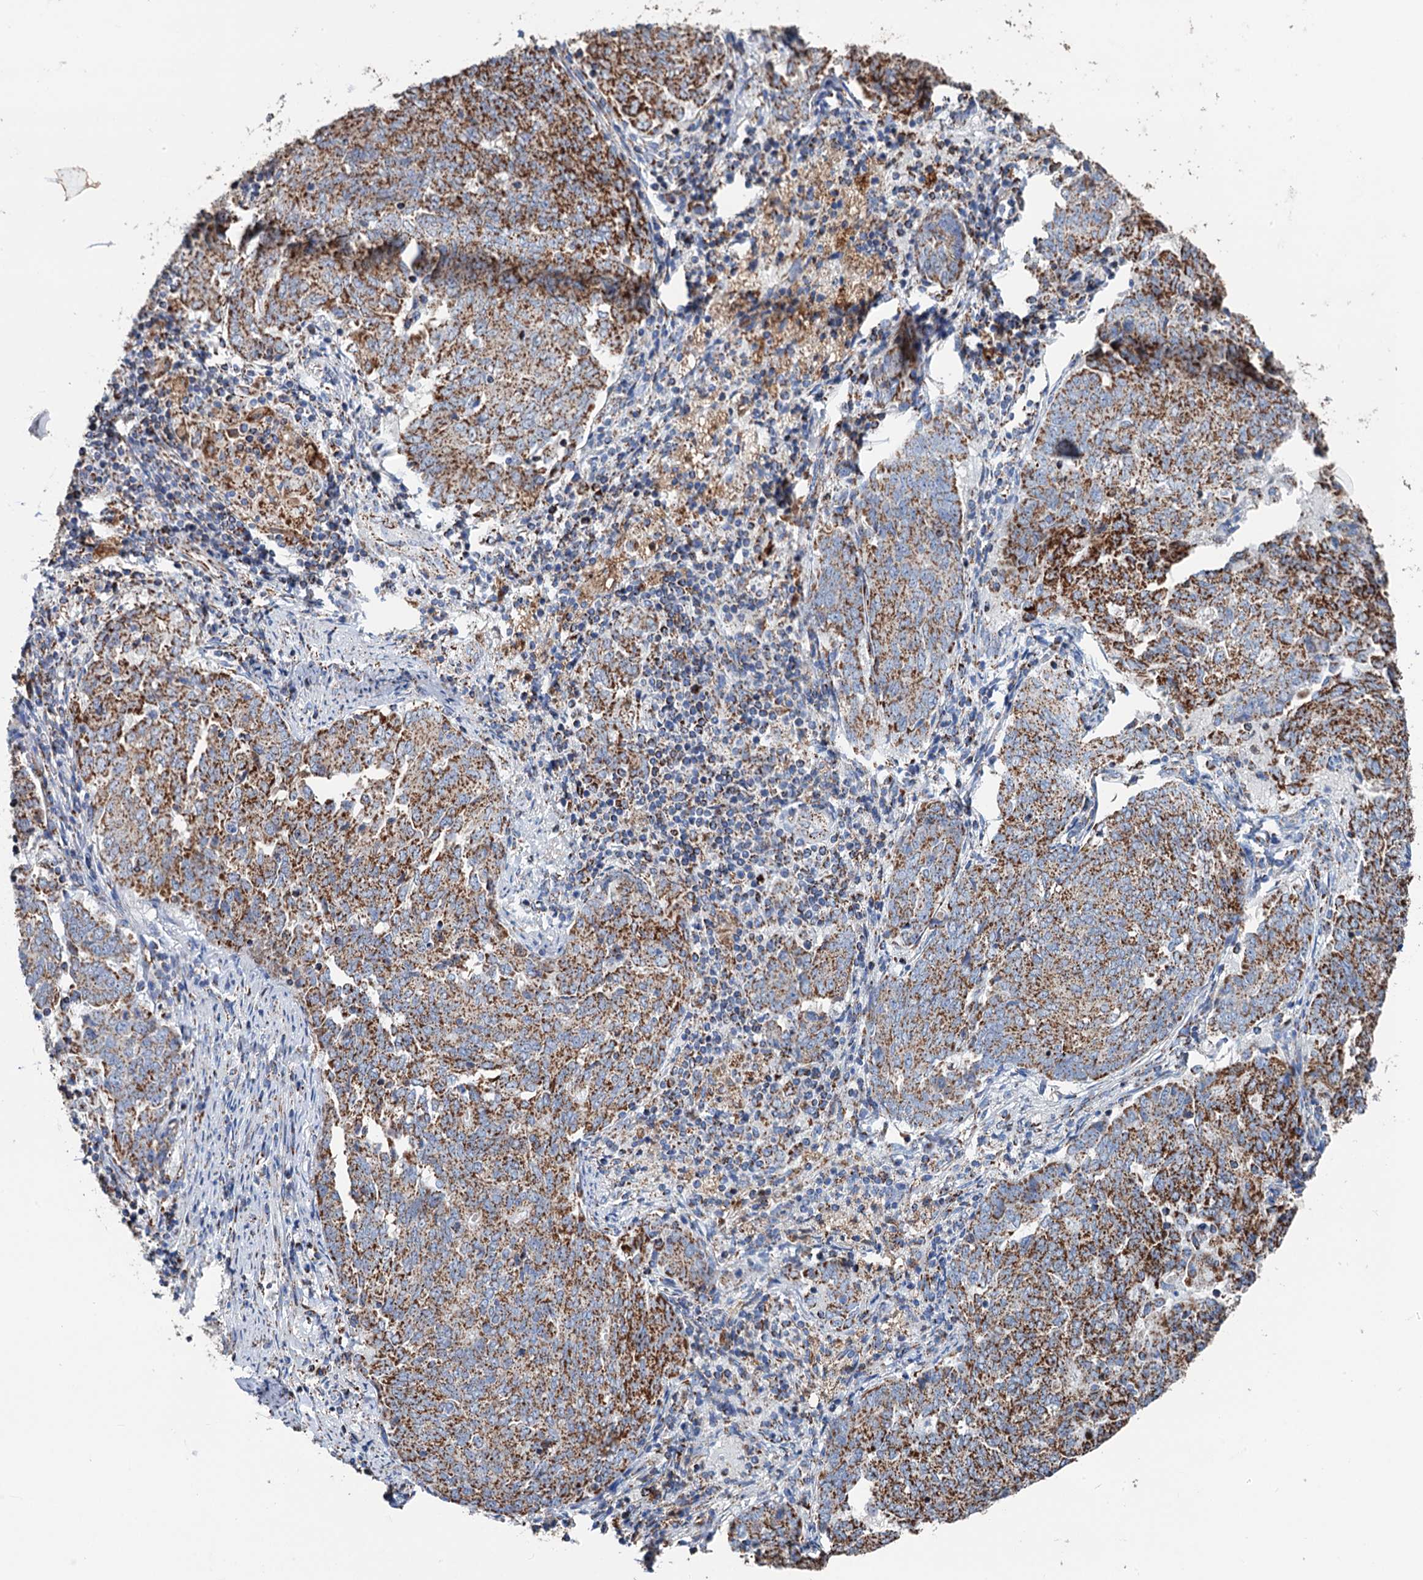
{"staining": {"intensity": "moderate", "quantity": ">75%", "location": "cytoplasmic/membranous"}, "tissue": "endometrial cancer", "cell_type": "Tumor cells", "image_type": "cancer", "snomed": [{"axis": "morphology", "description": "Adenocarcinoma, NOS"}, {"axis": "topography", "description": "Endometrium"}], "caption": "A brown stain shows moderate cytoplasmic/membranous positivity of a protein in endometrial cancer tumor cells. The staining was performed using DAB to visualize the protein expression in brown, while the nuclei were stained in blue with hematoxylin (Magnification: 20x).", "gene": "IVD", "patient": {"sex": "female", "age": 80}}